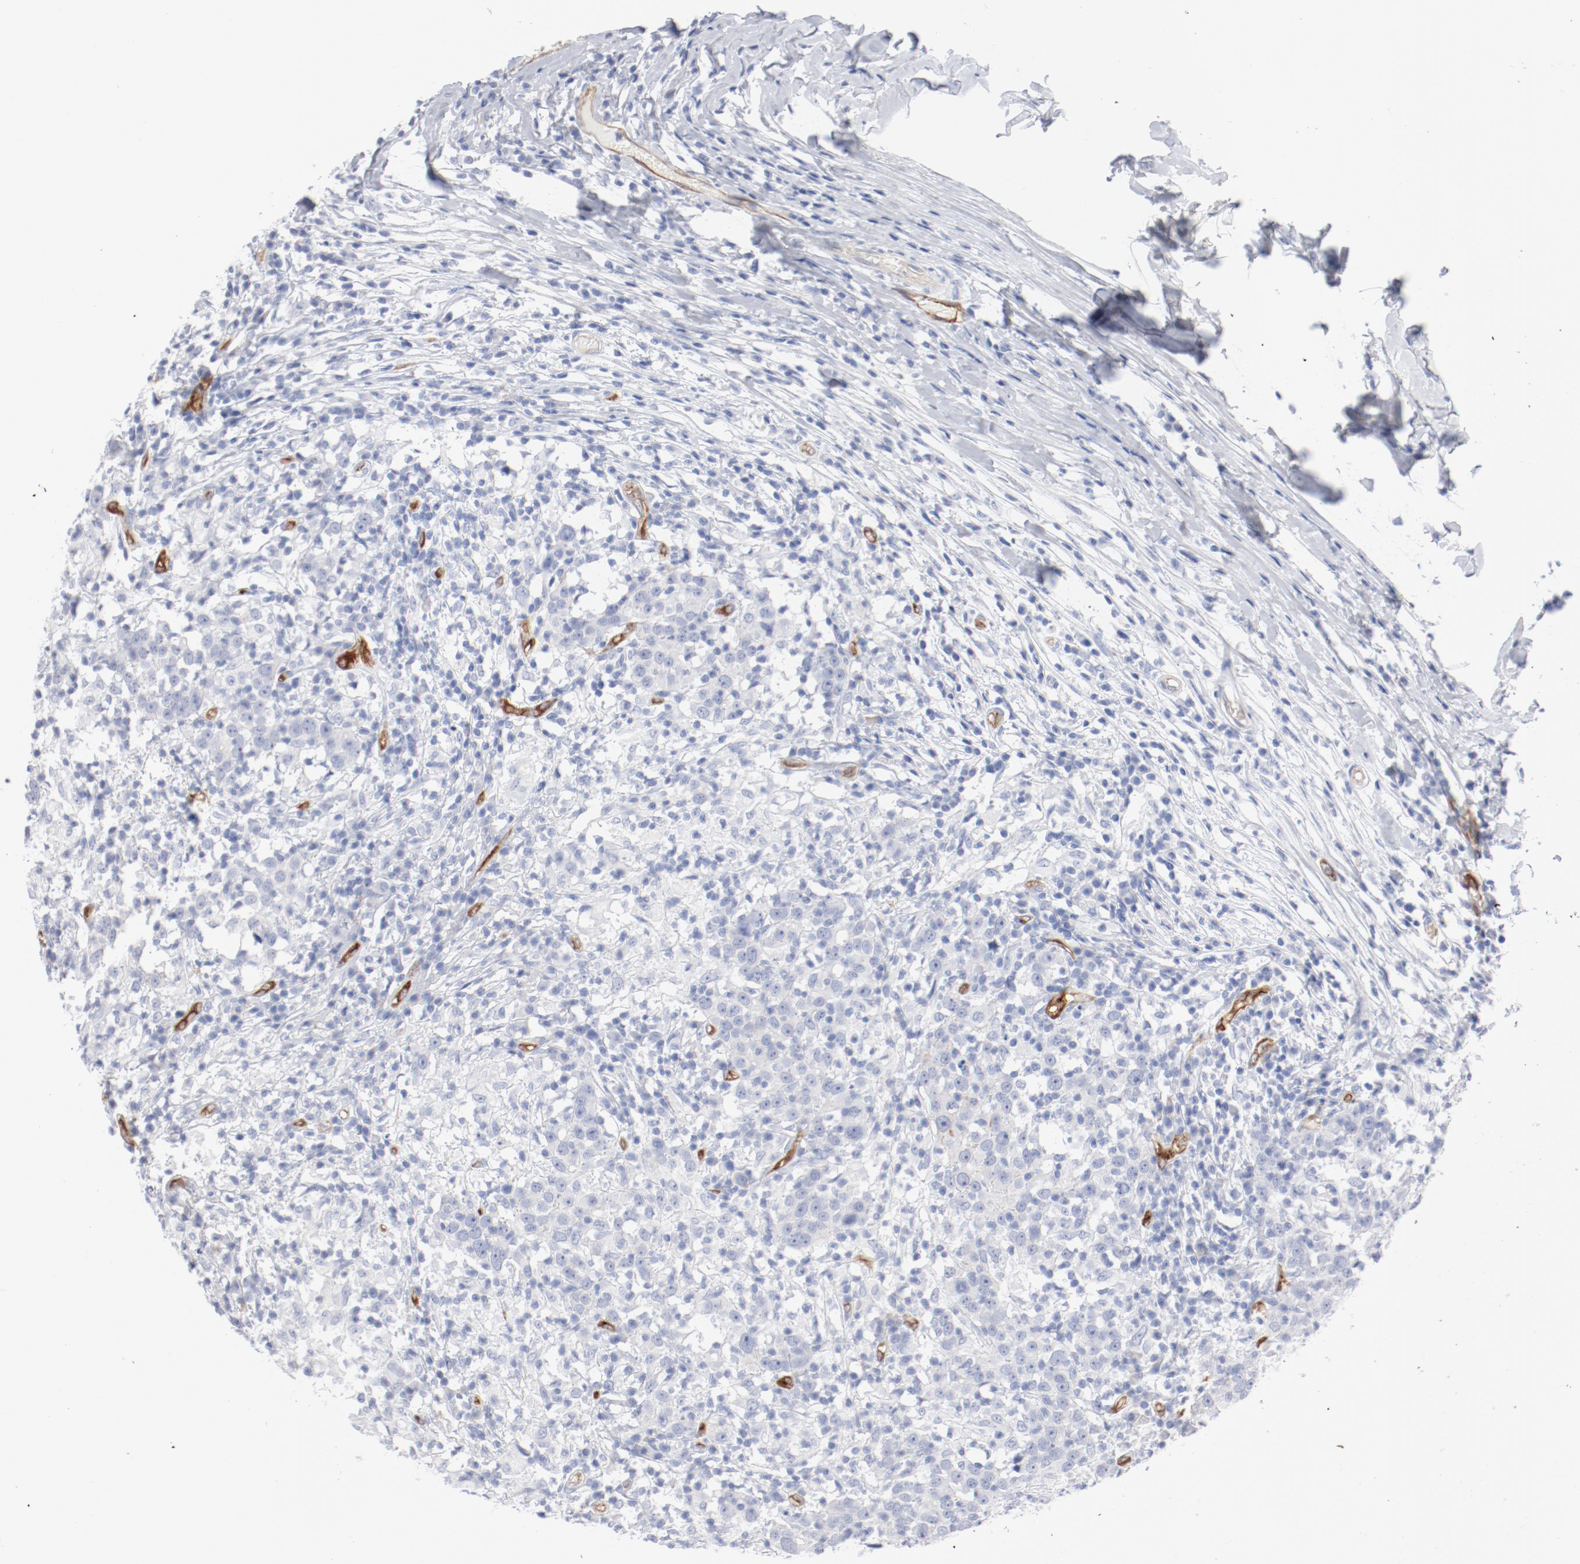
{"staining": {"intensity": "negative", "quantity": "none", "location": "none"}, "tissue": "head and neck cancer", "cell_type": "Tumor cells", "image_type": "cancer", "snomed": [{"axis": "morphology", "description": "Adenocarcinoma, NOS"}, {"axis": "topography", "description": "Salivary gland"}, {"axis": "topography", "description": "Head-Neck"}], "caption": "IHC image of neoplastic tissue: human adenocarcinoma (head and neck) stained with DAB demonstrates no significant protein expression in tumor cells. The staining is performed using DAB (3,3'-diaminobenzidine) brown chromogen with nuclei counter-stained in using hematoxylin.", "gene": "SHANK3", "patient": {"sex": "female", "age": 65}}